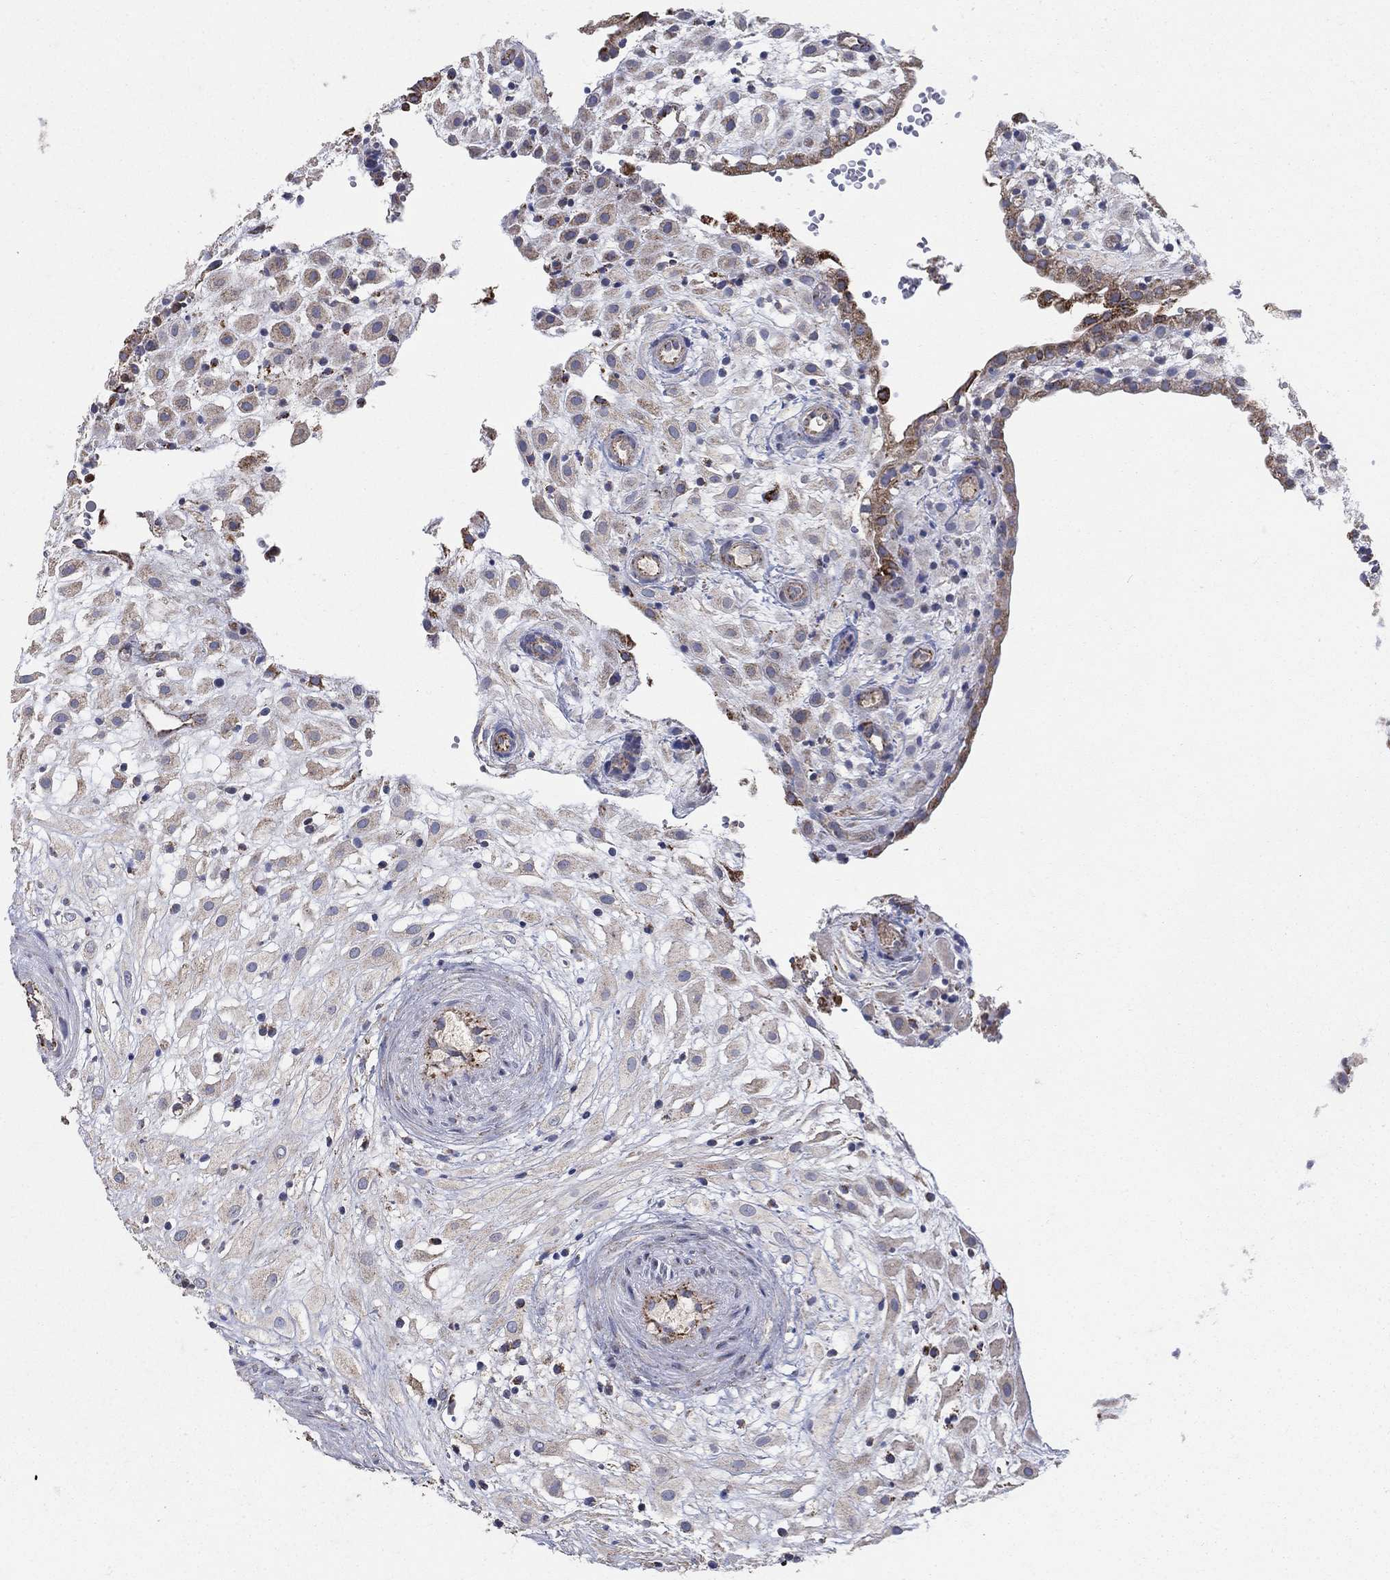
{"staining": {"intensity": "weak", "quantity": ">75%", "location": "cytoplasmic/membranous"}, "tissue": "placenta", "cell_type": "Decidual cells", "image_type": "normal", "snomed": [{"axis": "morphology", "description": "Normal tissue, NOS"}, {"axis": "topography", "description": "Placenta"}], "caption": "Human placenta stained with a brown dye displays weak cytoplasmic/membranous positive positivity in about >75% of decidual cells.", "gene": "PNPLA2", "patient": {"sex": "female", "age": 24}}